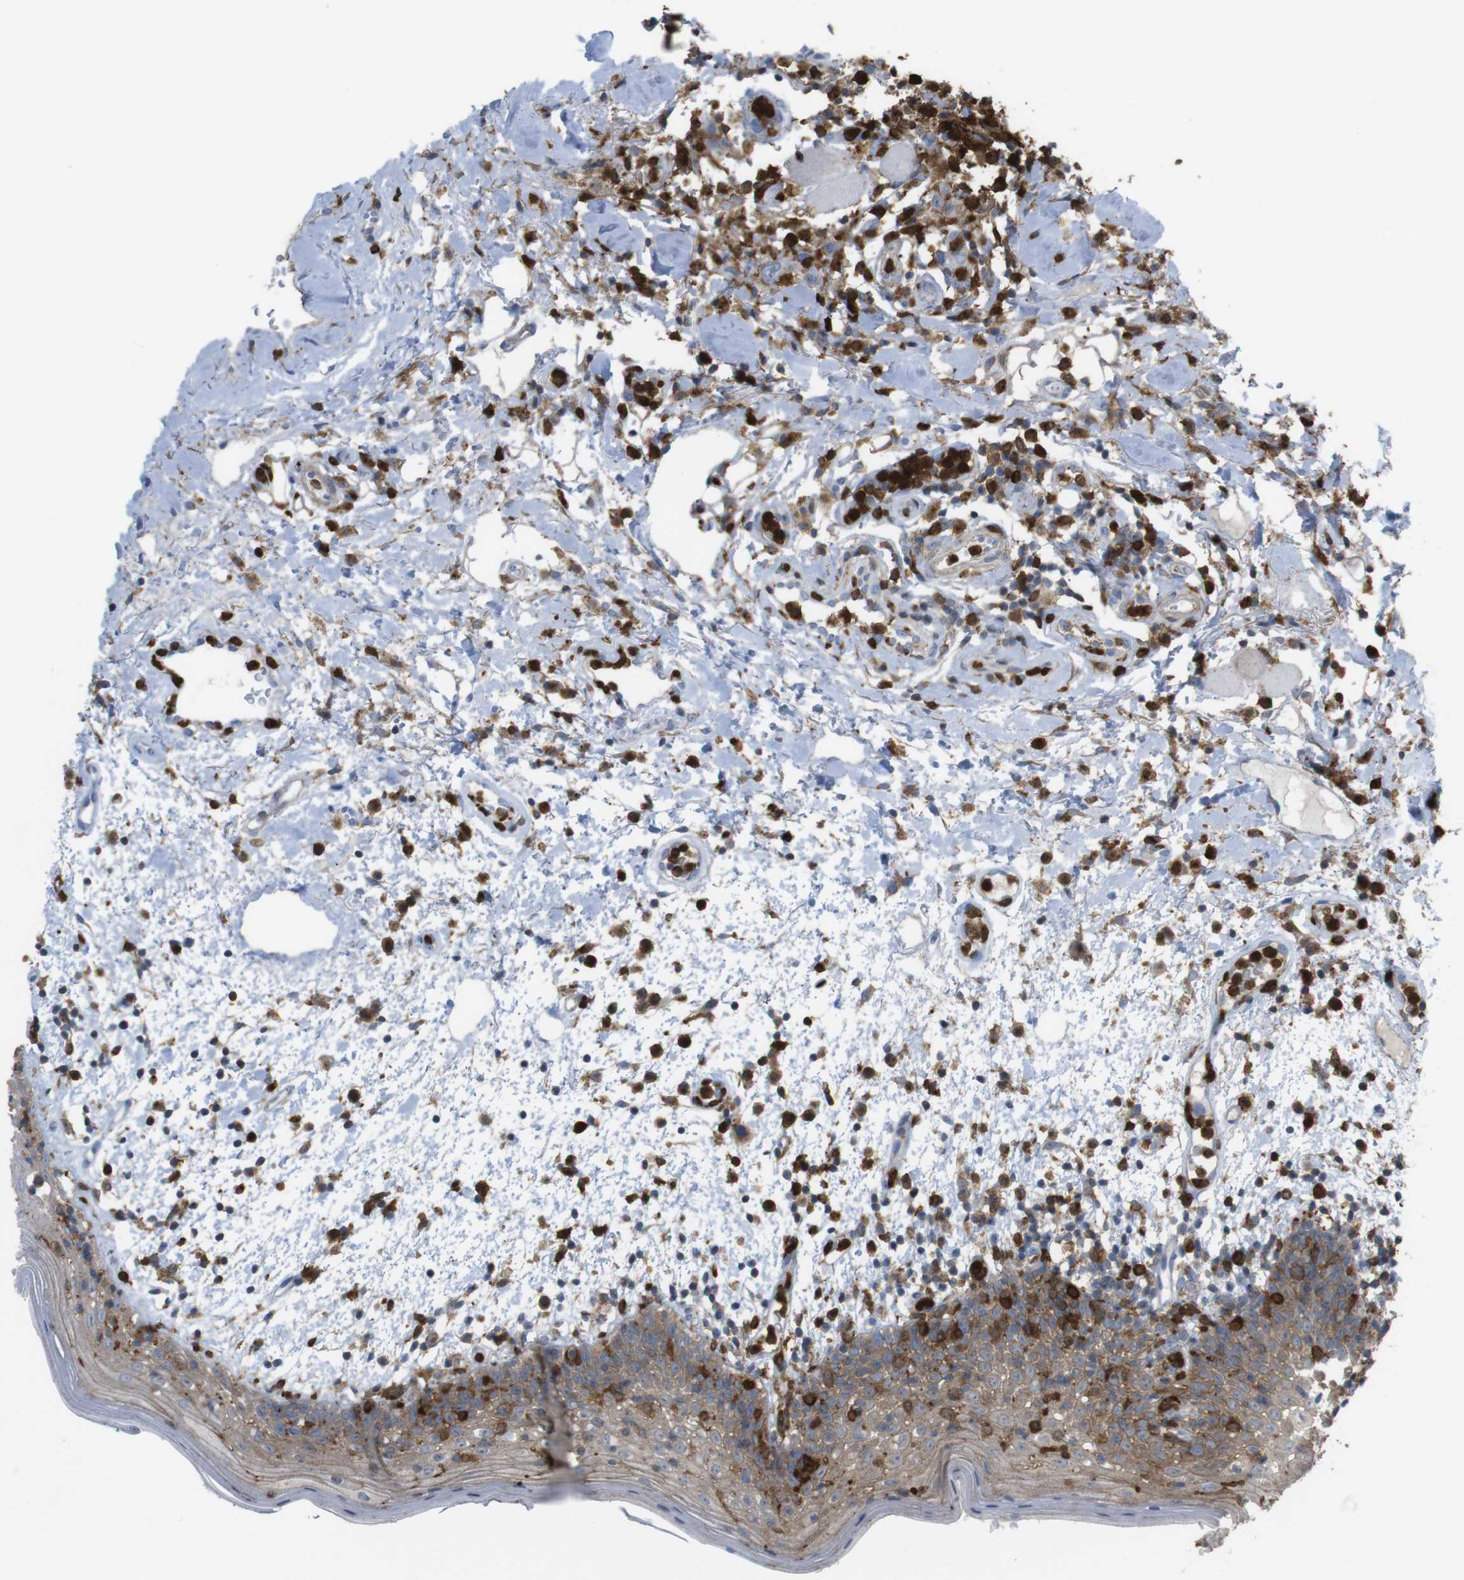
{"staining": {"intensity": "moderate", "quantity": ">75%", "location": "cytoplasmic/membranous"}, "tissue": "oral mucosa", "cell_type": "Squamous epithelial cells", "image_type": "normal", "snomed": [{"axis": "morphology", "description": "Normal tissue, NOS"}, {"axis": "morphology", "description": "Squamous cell carcinoma, NOS"}, {"axis": "topography", "description": "Skeletal muscle"}, {"axis": "topography", "description": "Oral tissue"}], "caption": "Oral mucosa stained for a protein displays moderate cytoplasmic/membranous positivity in squamous epithelial cells. (DAB IHC, brown staining for protein, blue staining for nuclei).", "gene": "PRKCD", "patient": {"sex": "male", "age": 71}}